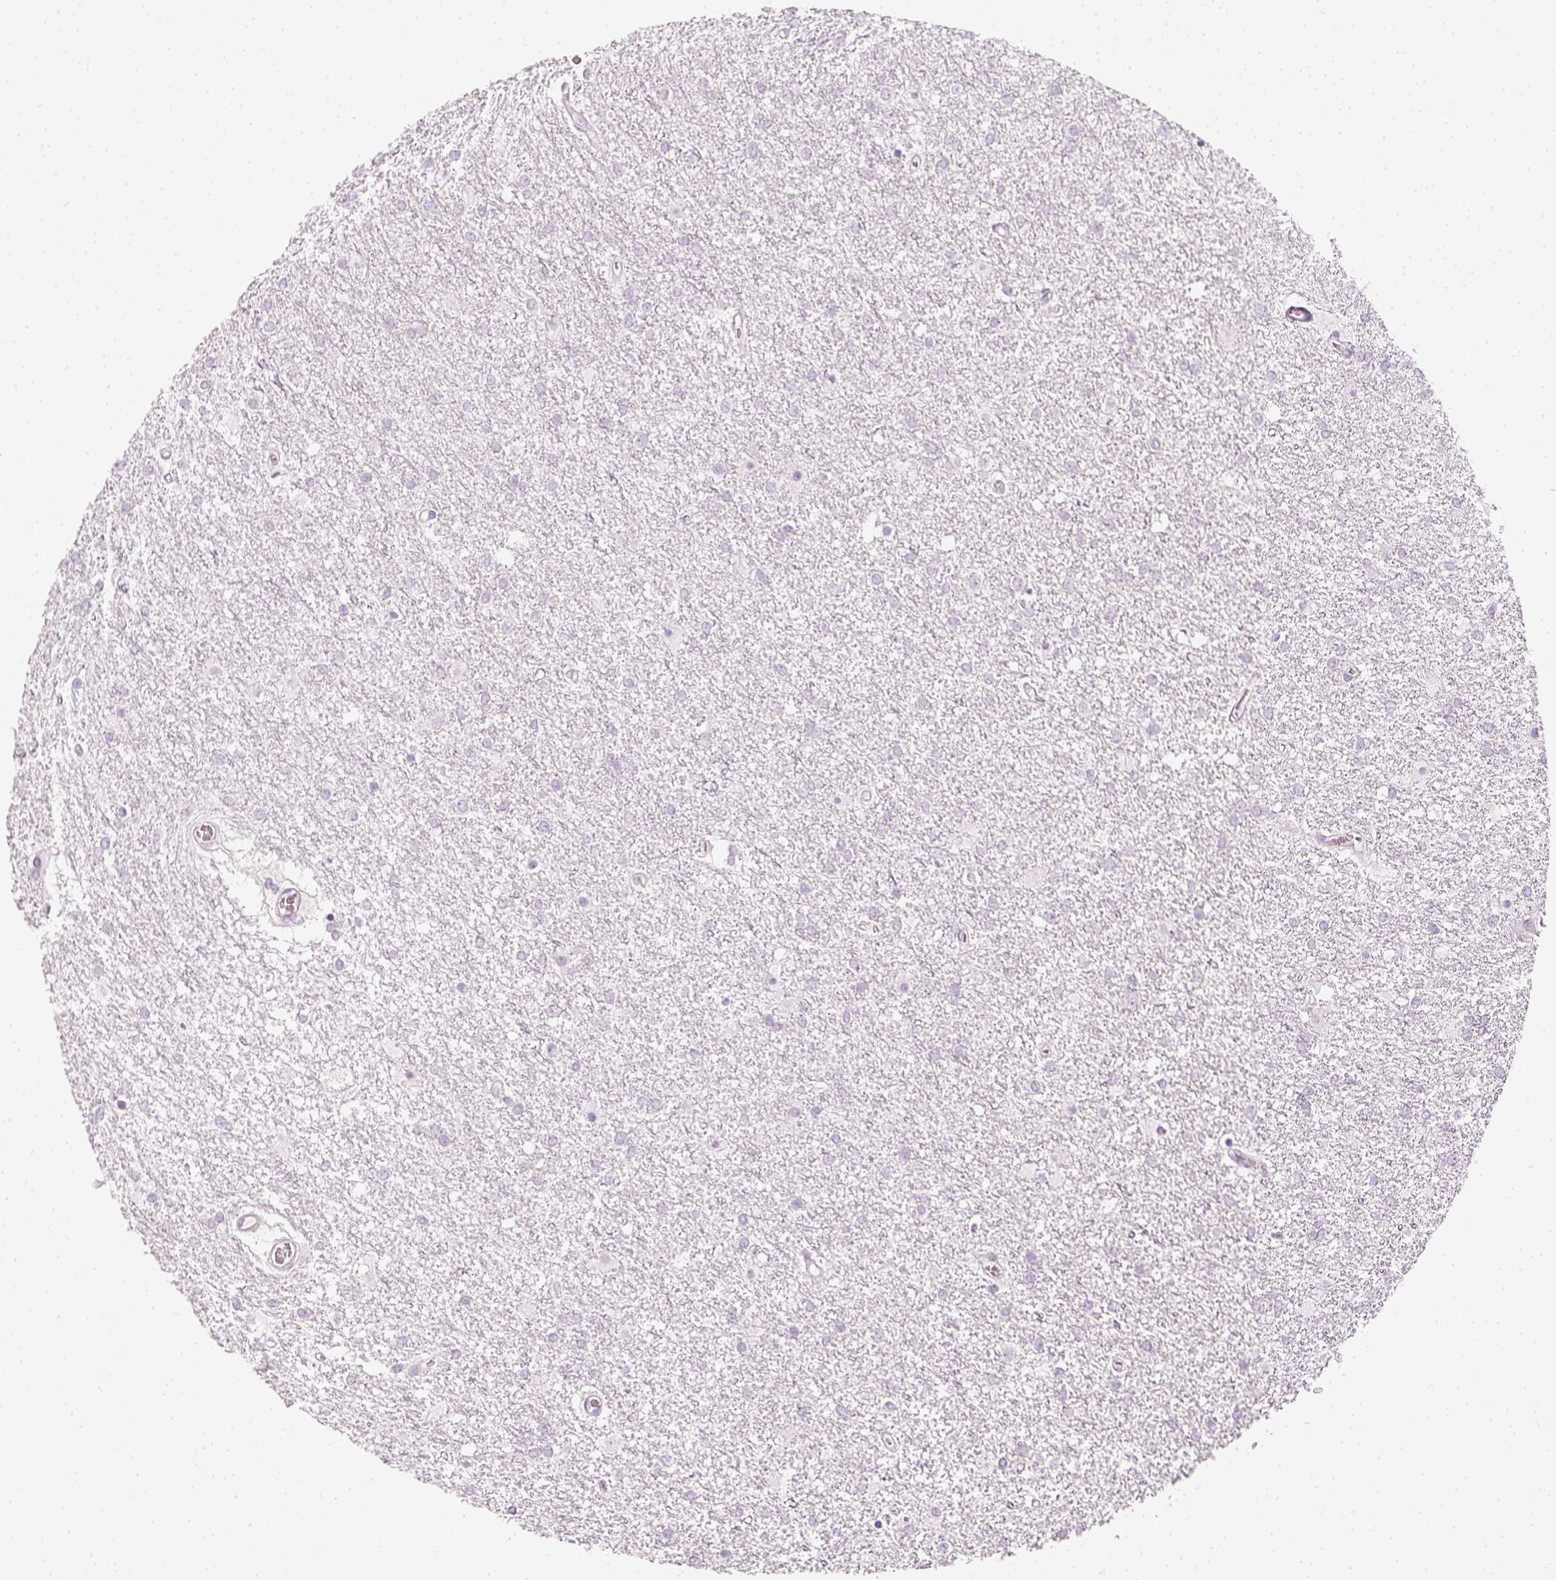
{"staining": {"intensity": "negative", "quantity": "none", "location": "none"}, "tissue": "glioma", "cell_type": "Tumor cells", "image_type": "cancer", "snomed": [{"axis": "morphology", "description": "Glioma, malignant, High grade"}, {"axis": "topography", "description": "Brain"}], "caption": "IHC of high-grade glioma (malignant) shows no expression in tumor cells. (DAB immunohistochemistry, high magnification).", "gene": "KRT25", "patient": {"sex": "female", "age": 61}}